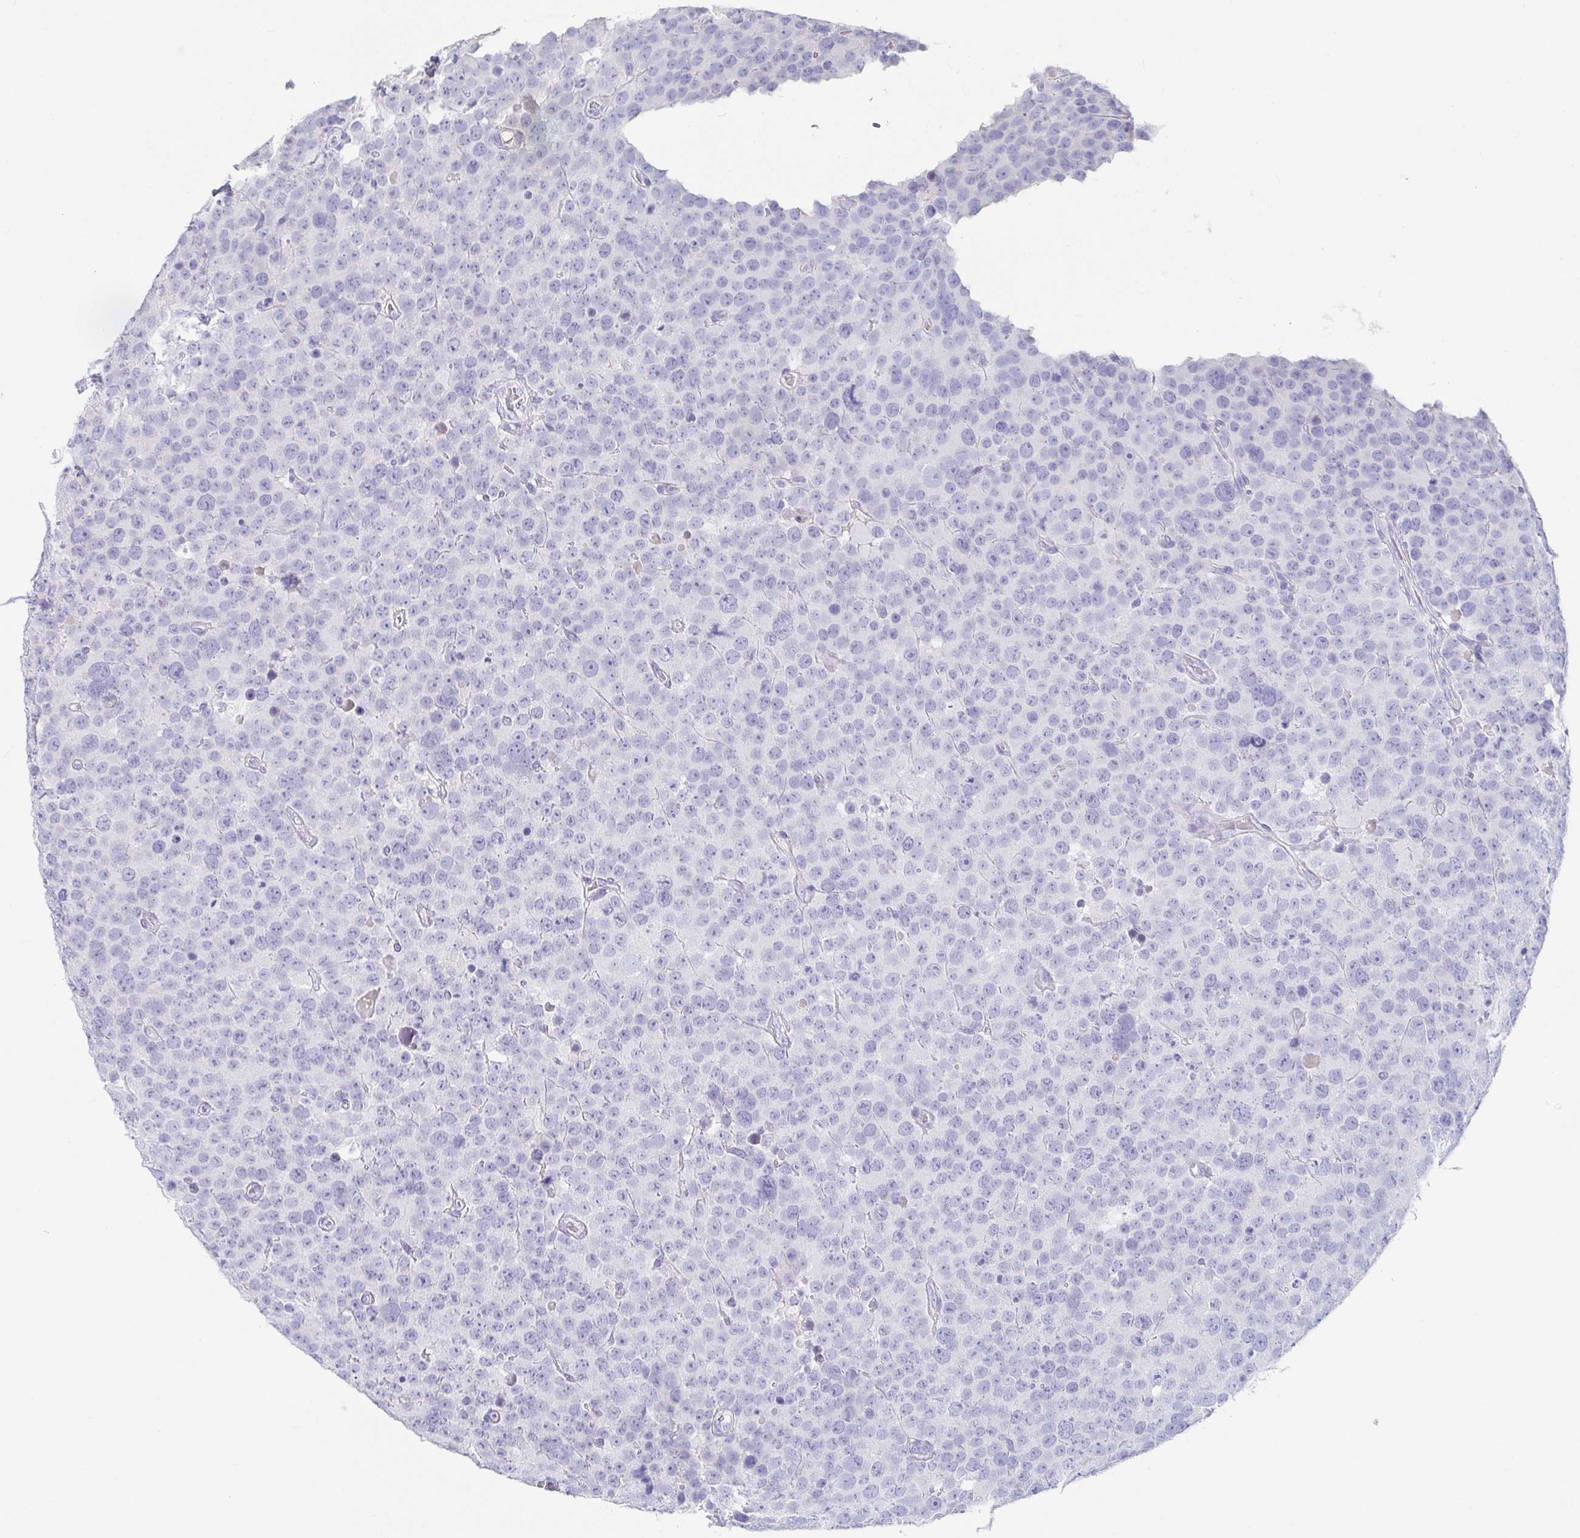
{"staining": {"intensity": "negative", "quantity": "none", "location": "none"}, "tissue": "testis cancer", "cell_type": "Tumor cells", "image_type": "cancer", "snomed": [{"axis": "morphology", "description": "Seminoma, NOS"}, {"axis": "topography", "description": "Testis"}], "caption": "Immunohistochemical staining of testis cancer (seminoma) displays no significant staining in tumor cells.", "gene": "PLA2G1B", "patient": {"sex": "male", "age": 71}}